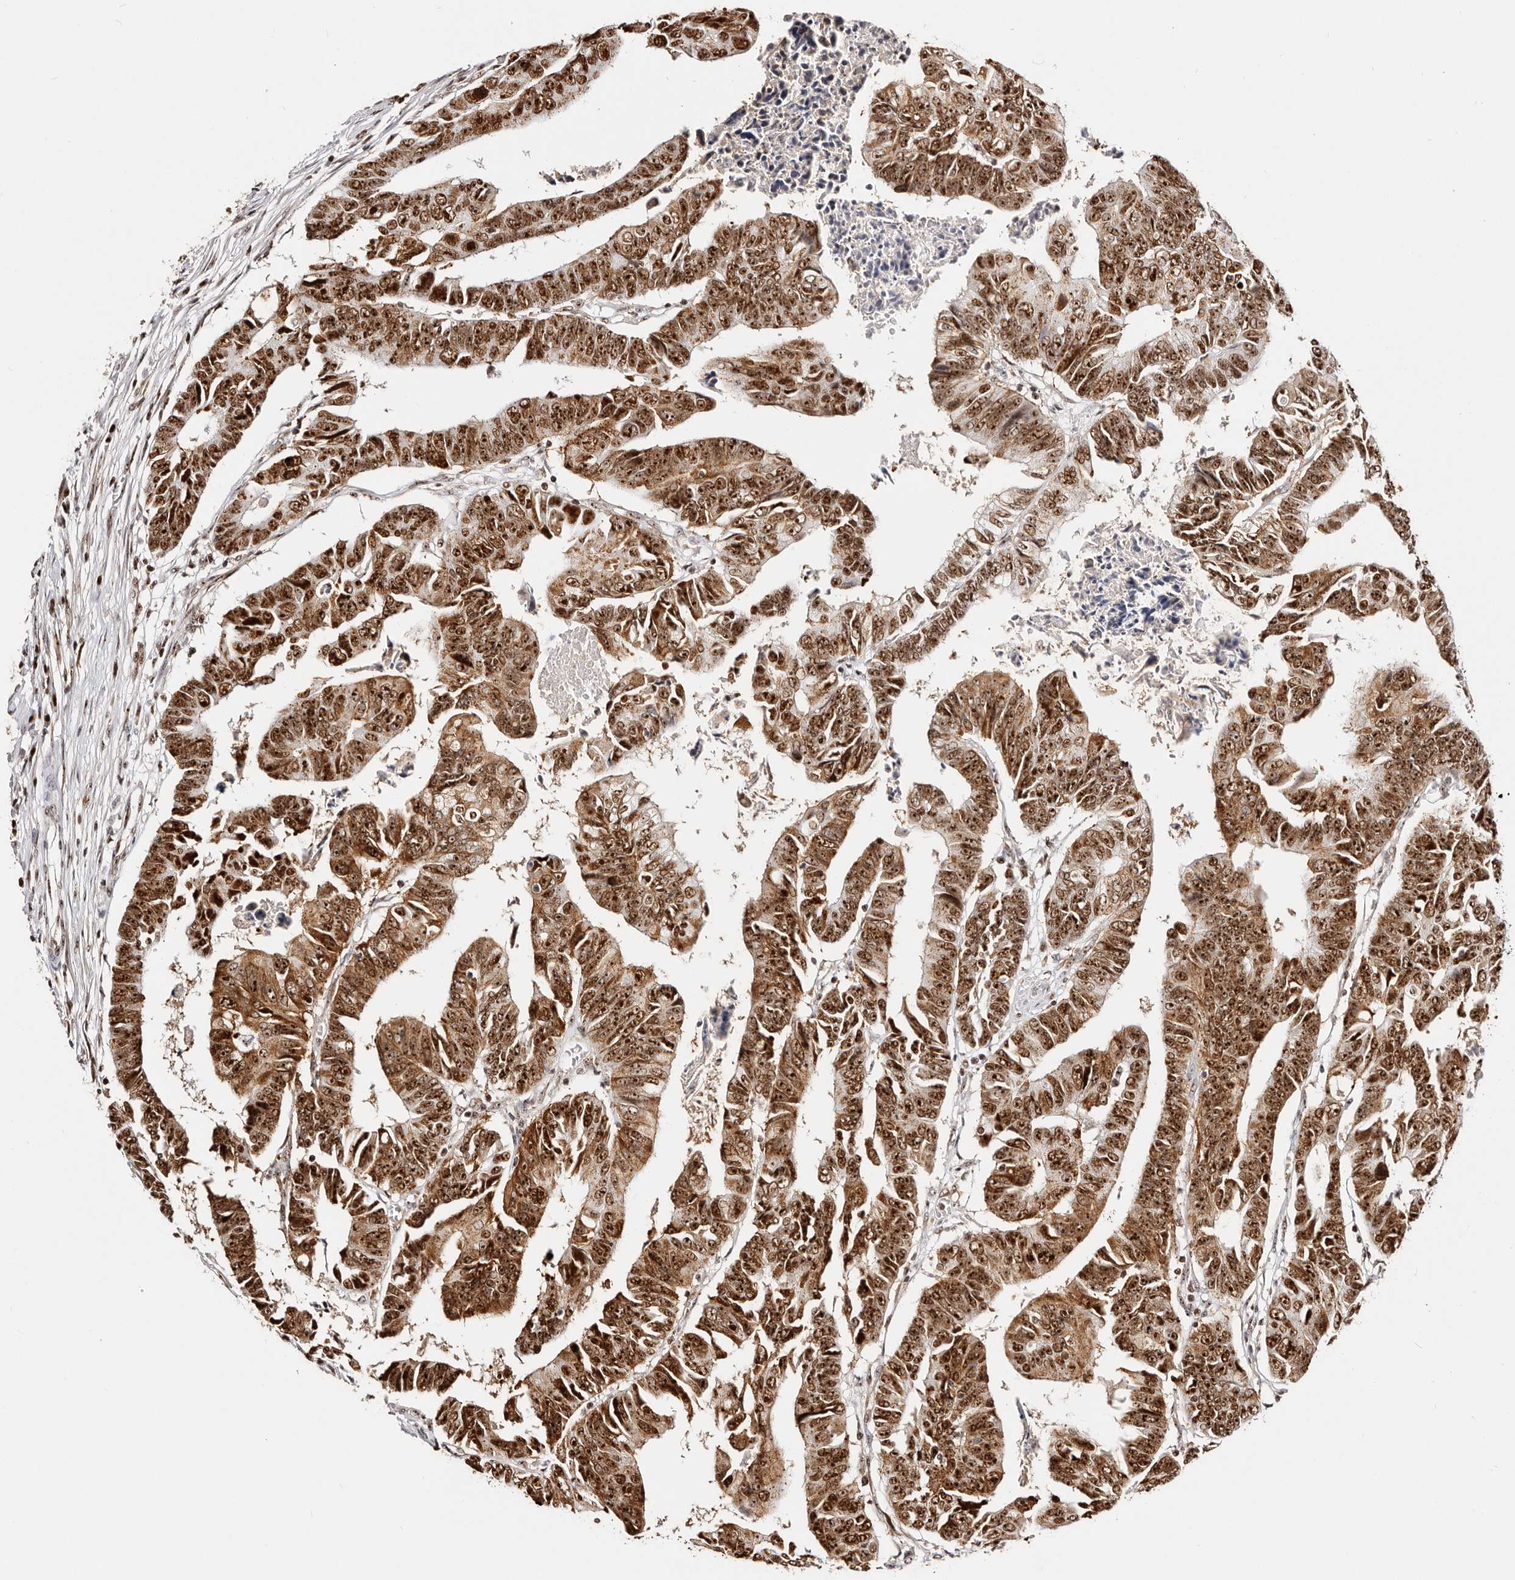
{"staining": {"intensity": "strong", "quantity": ">75%", "location": "cytoplasmic/membranous,nuclear"}, "tissue": "colorectal cancer", "cell_type": "Tumor cells", "image_type": "cancer", "snomed": [{"axis": "morphology", "description": "Adenocarcinoma, NOS"}, {"axis": "topography", "description": "Rectum"}], "caption": "Immunohistochemical staining of human colorectal cancer (adenocarcinoma) shows strong cytoplasmic/membranous and nuclear protein expression in approximately >75% of tumor cells.", "gene": "IQGAP3", "patient": {"sex": "female", "age": 65}}